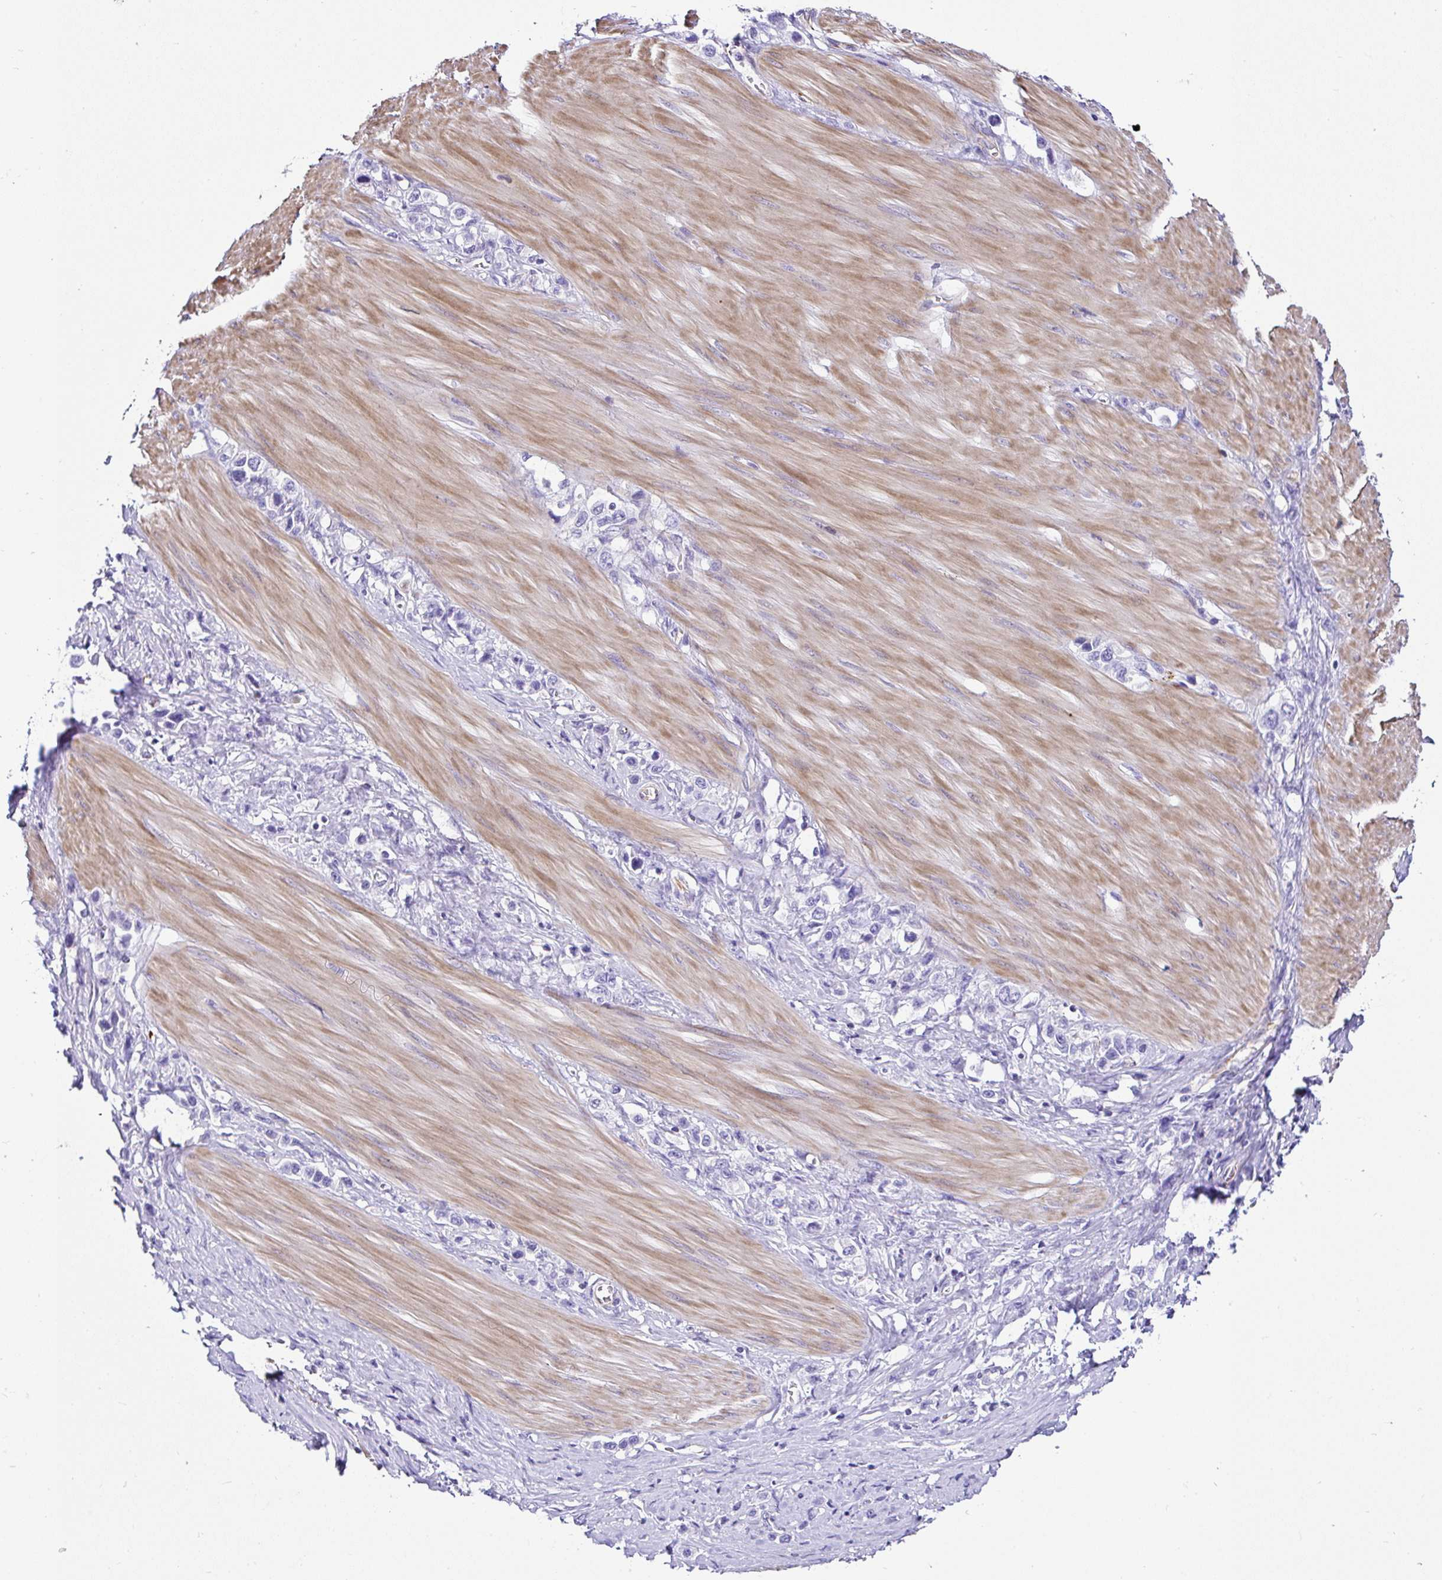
{"staining": {"intensity": "negative", "quantity": "none", "location": "none"}, "tissue": "stomach cancer", "cell_type": "Tumor cells", "image_type": "cancer", "snomed": [{"axis": "morphology", "description": "Adenocarcinoma, NOS"}, {"axis": "topography", "description": "Stomach"}], "caption": "Tumor cells show no significant protein expression in stomach cancer (adenocarcinoma). Nuclei are stained in blue.", "gene": "DEPDC5", "patient": {"sex": "female", "age": 65}}